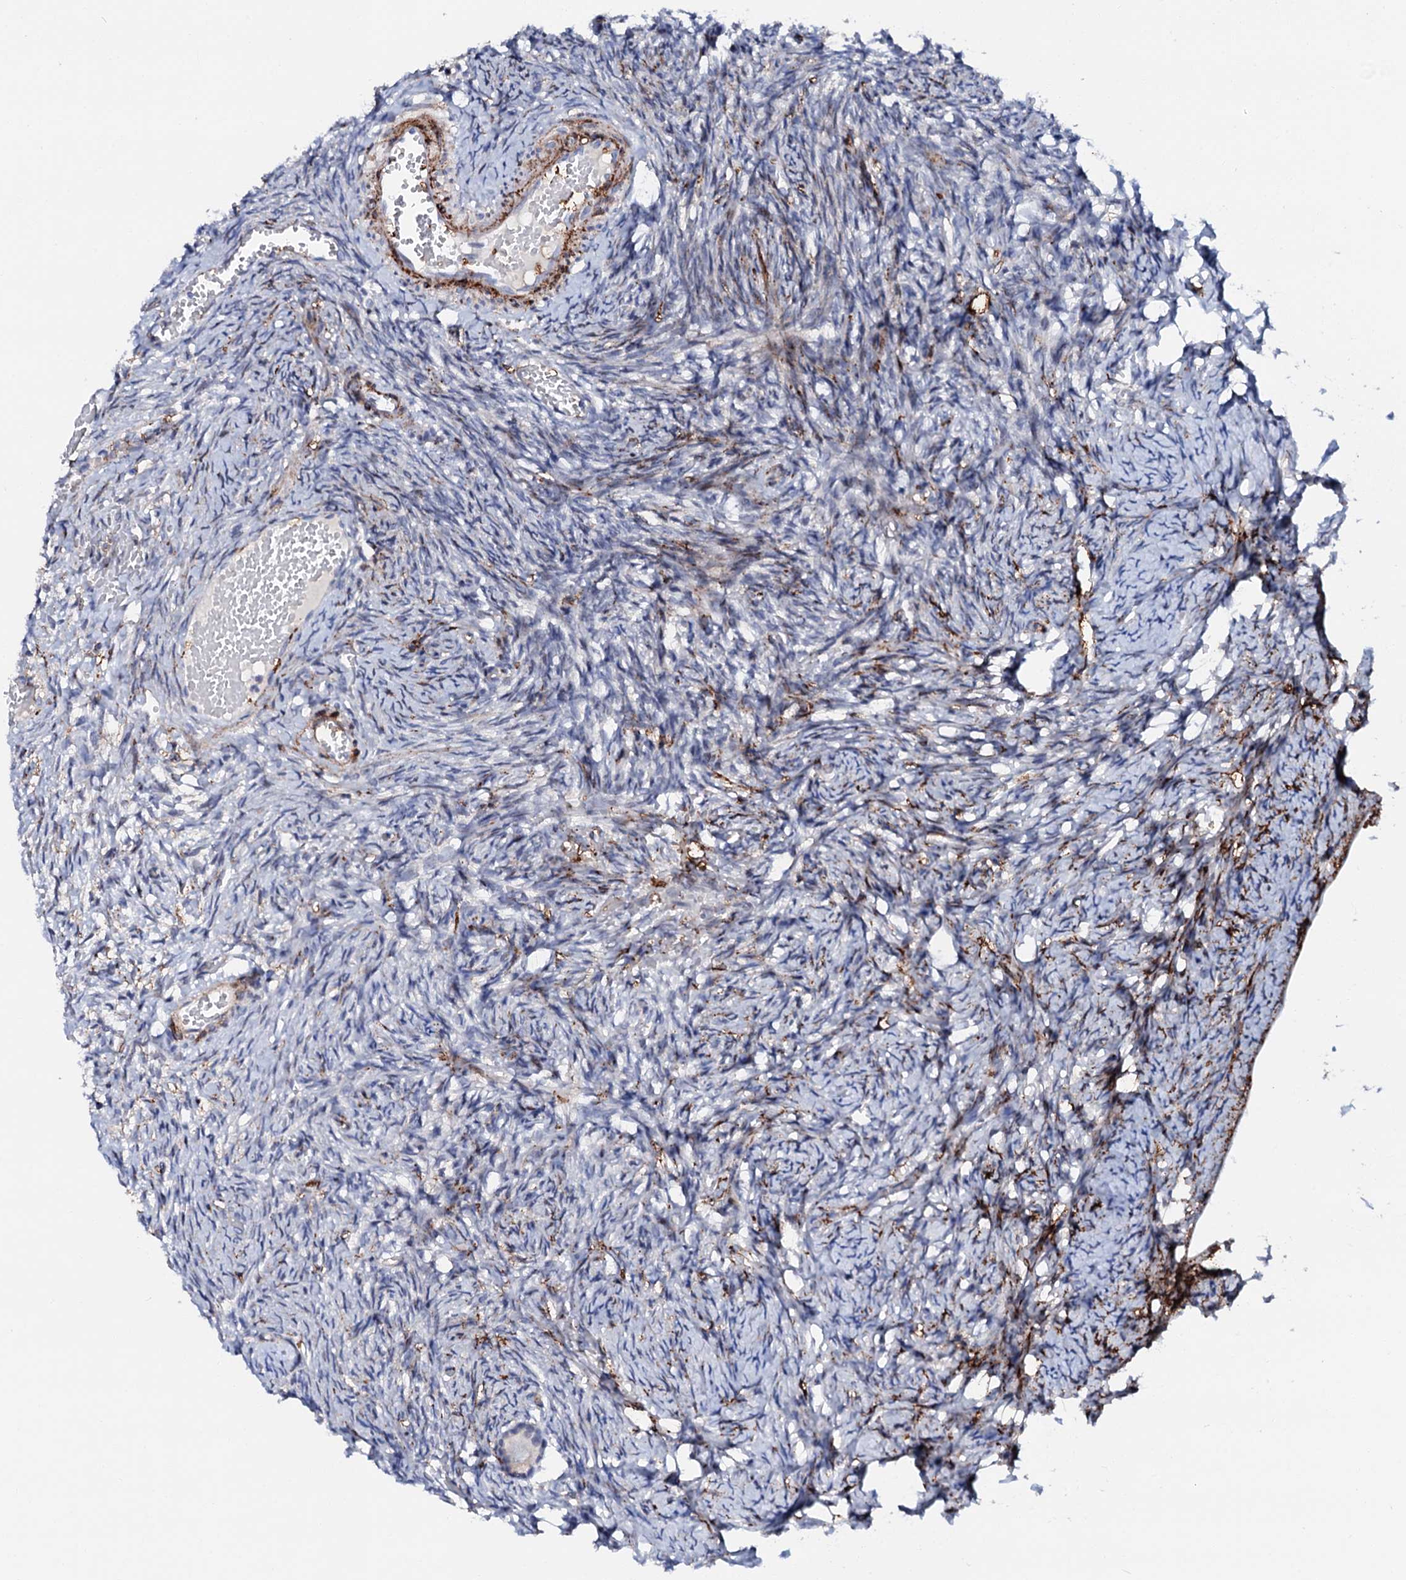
{"staining": {"intensity": "negative", "quantity": "none", "location": "none"}, "tissue": "ovary", "cell_type": "Follicle cells", "image_type": "normal", "snomed": [{"axis": "morphology", "description": "Adenocarcinoma, NOS"}, {"axis": "topography", "description": "Endometrium"}], "caption": "Protein analysis of normal ovary exhibits no significant positivity in follicle cells.", "gene": "MED13L", "patient": {"sex": "female", "age": 32}}